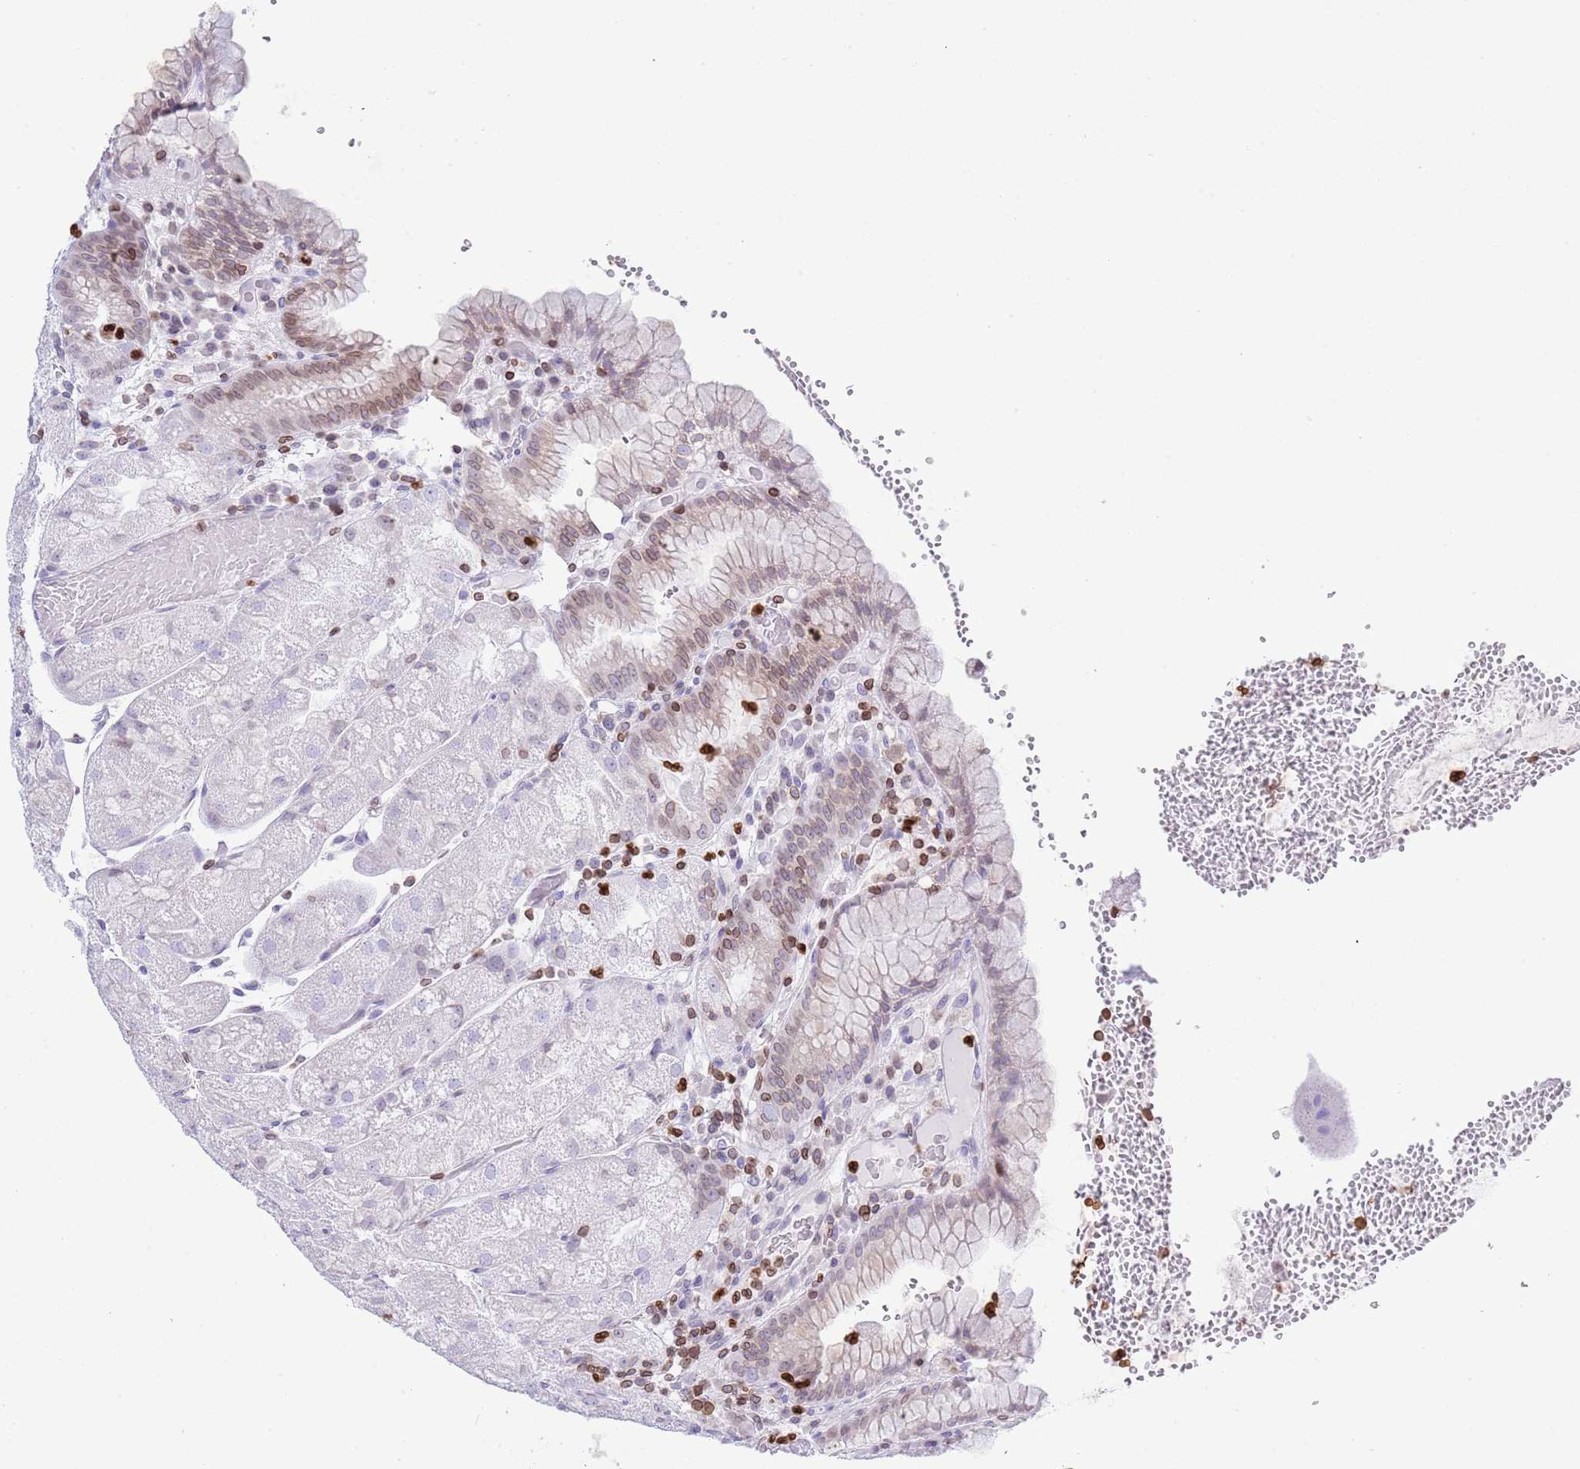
{"staining": {"intensity": "weak", "quantity": "25%-75%", "location": "cytoplasmic/membranous,nuclear"}, "tissue": "stomach", "cell_type": "Glandular cells", "image_type": "normal", "snomed": [{"axis": "morphology", "description": "Normal tissue, NOS"}, {"axis": "topography", "description": "Stomach, upper"}], "caption": "This is an image of immunohistochemistry staining of normal stomach, which shows weak positivity in the cytoplasmic/membranous,nuclear of glandular cells.", "gene": "LBR", "patient": {"sex": "male", "age": 52}}